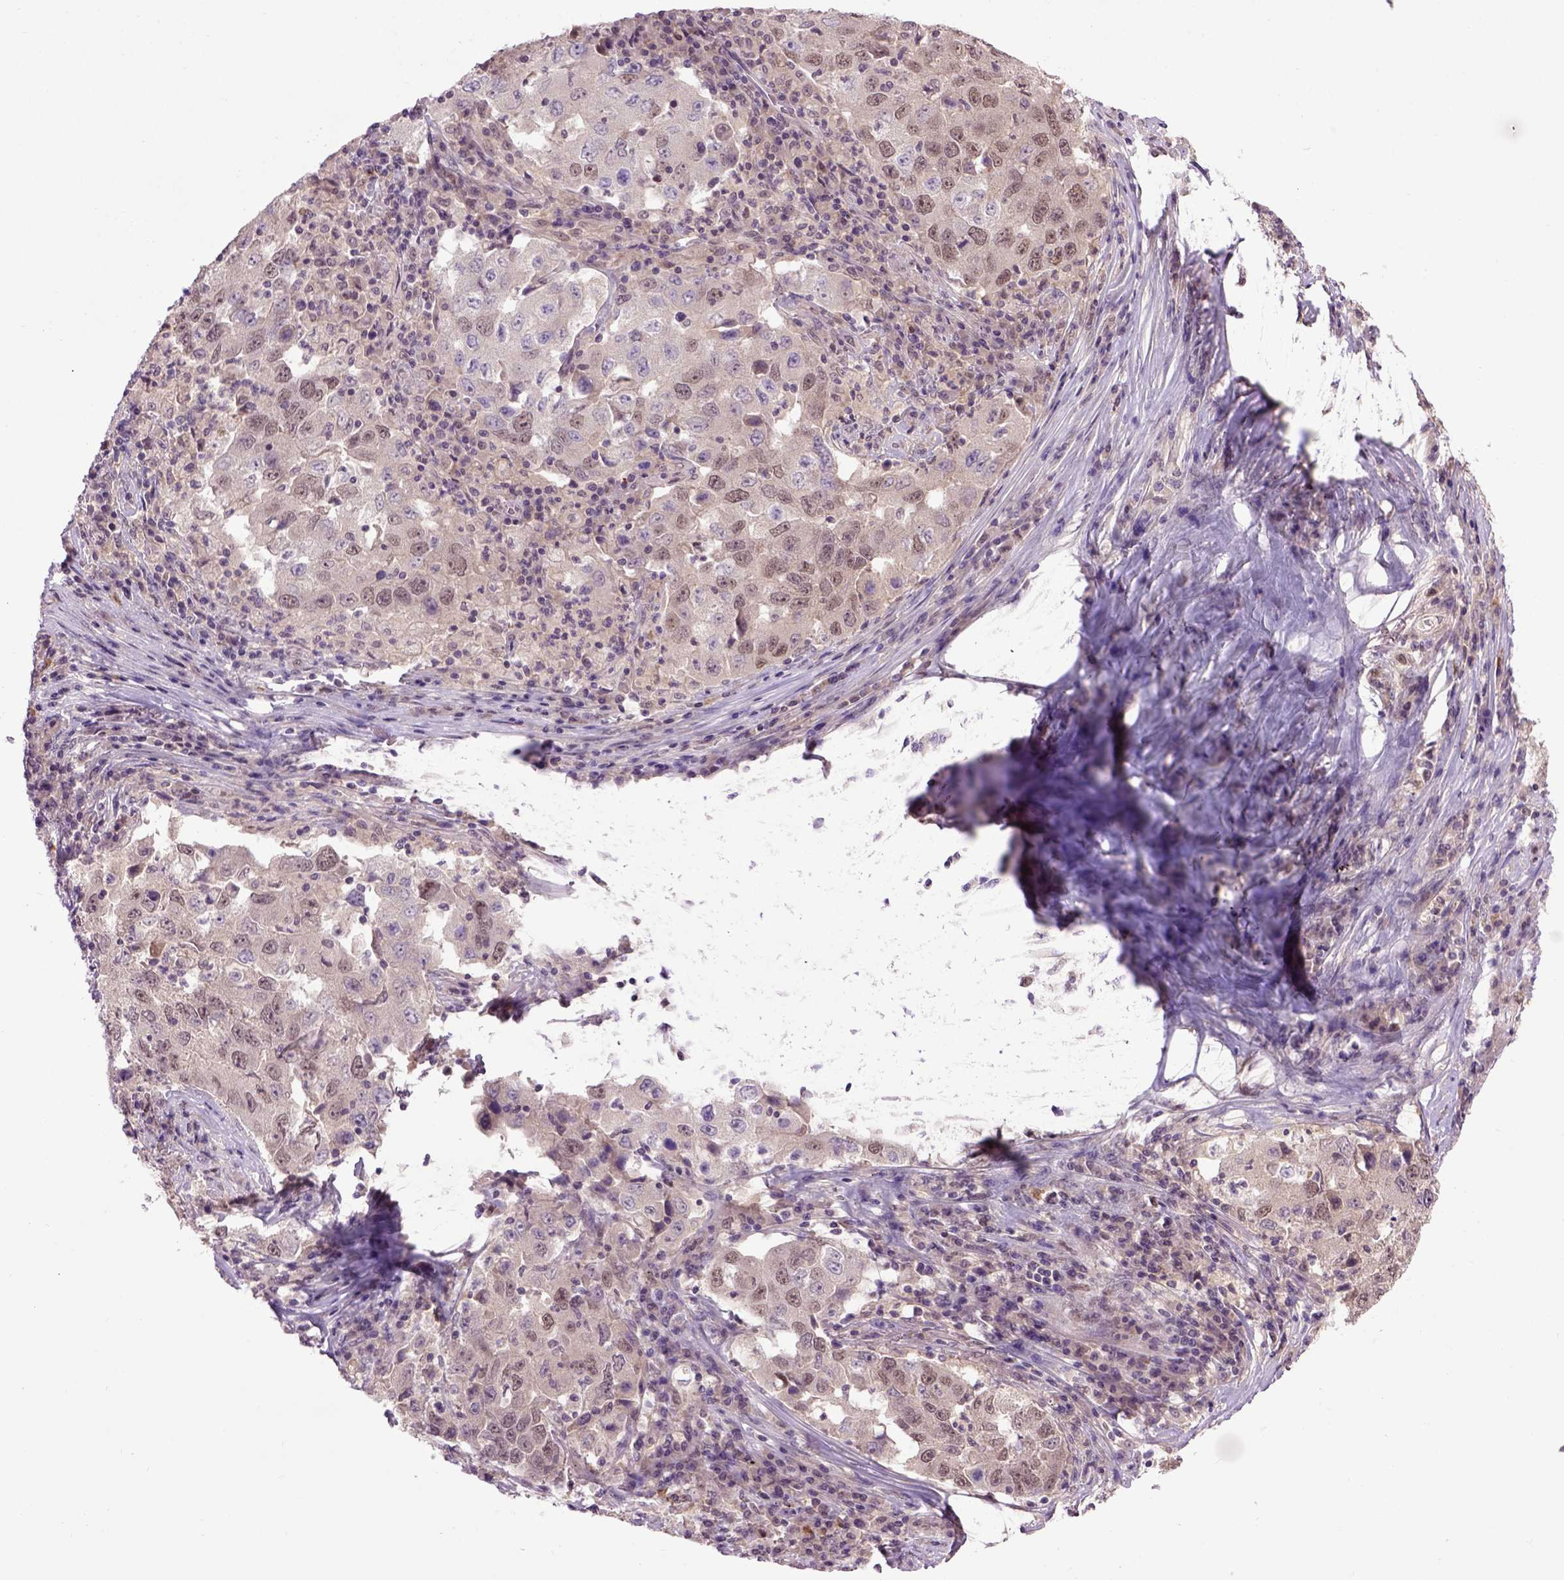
{"staining": {"intensity": "weak", "quantity": ">75%", "location": "nuclear"}, "tissue": "lung cancer", "cell_type": "Tumor cells", "image_type": "cancer", "snomed": [{"axis": "morphology", "description": "Adenocarcinoma, NOS"}, {"axis": "topography", "description": "Lung"}], "caption": "High-magnification brightfield microscopy of lung cancer (adenocarcinoma) stained with DAB (brown) and counterstained with hematoxylin (blue). tumor cells exhibit weak nuclear staining is present in about>75% of cells.", "gene": "RAB43", "patient": {"sex": "male", "age": 73}}